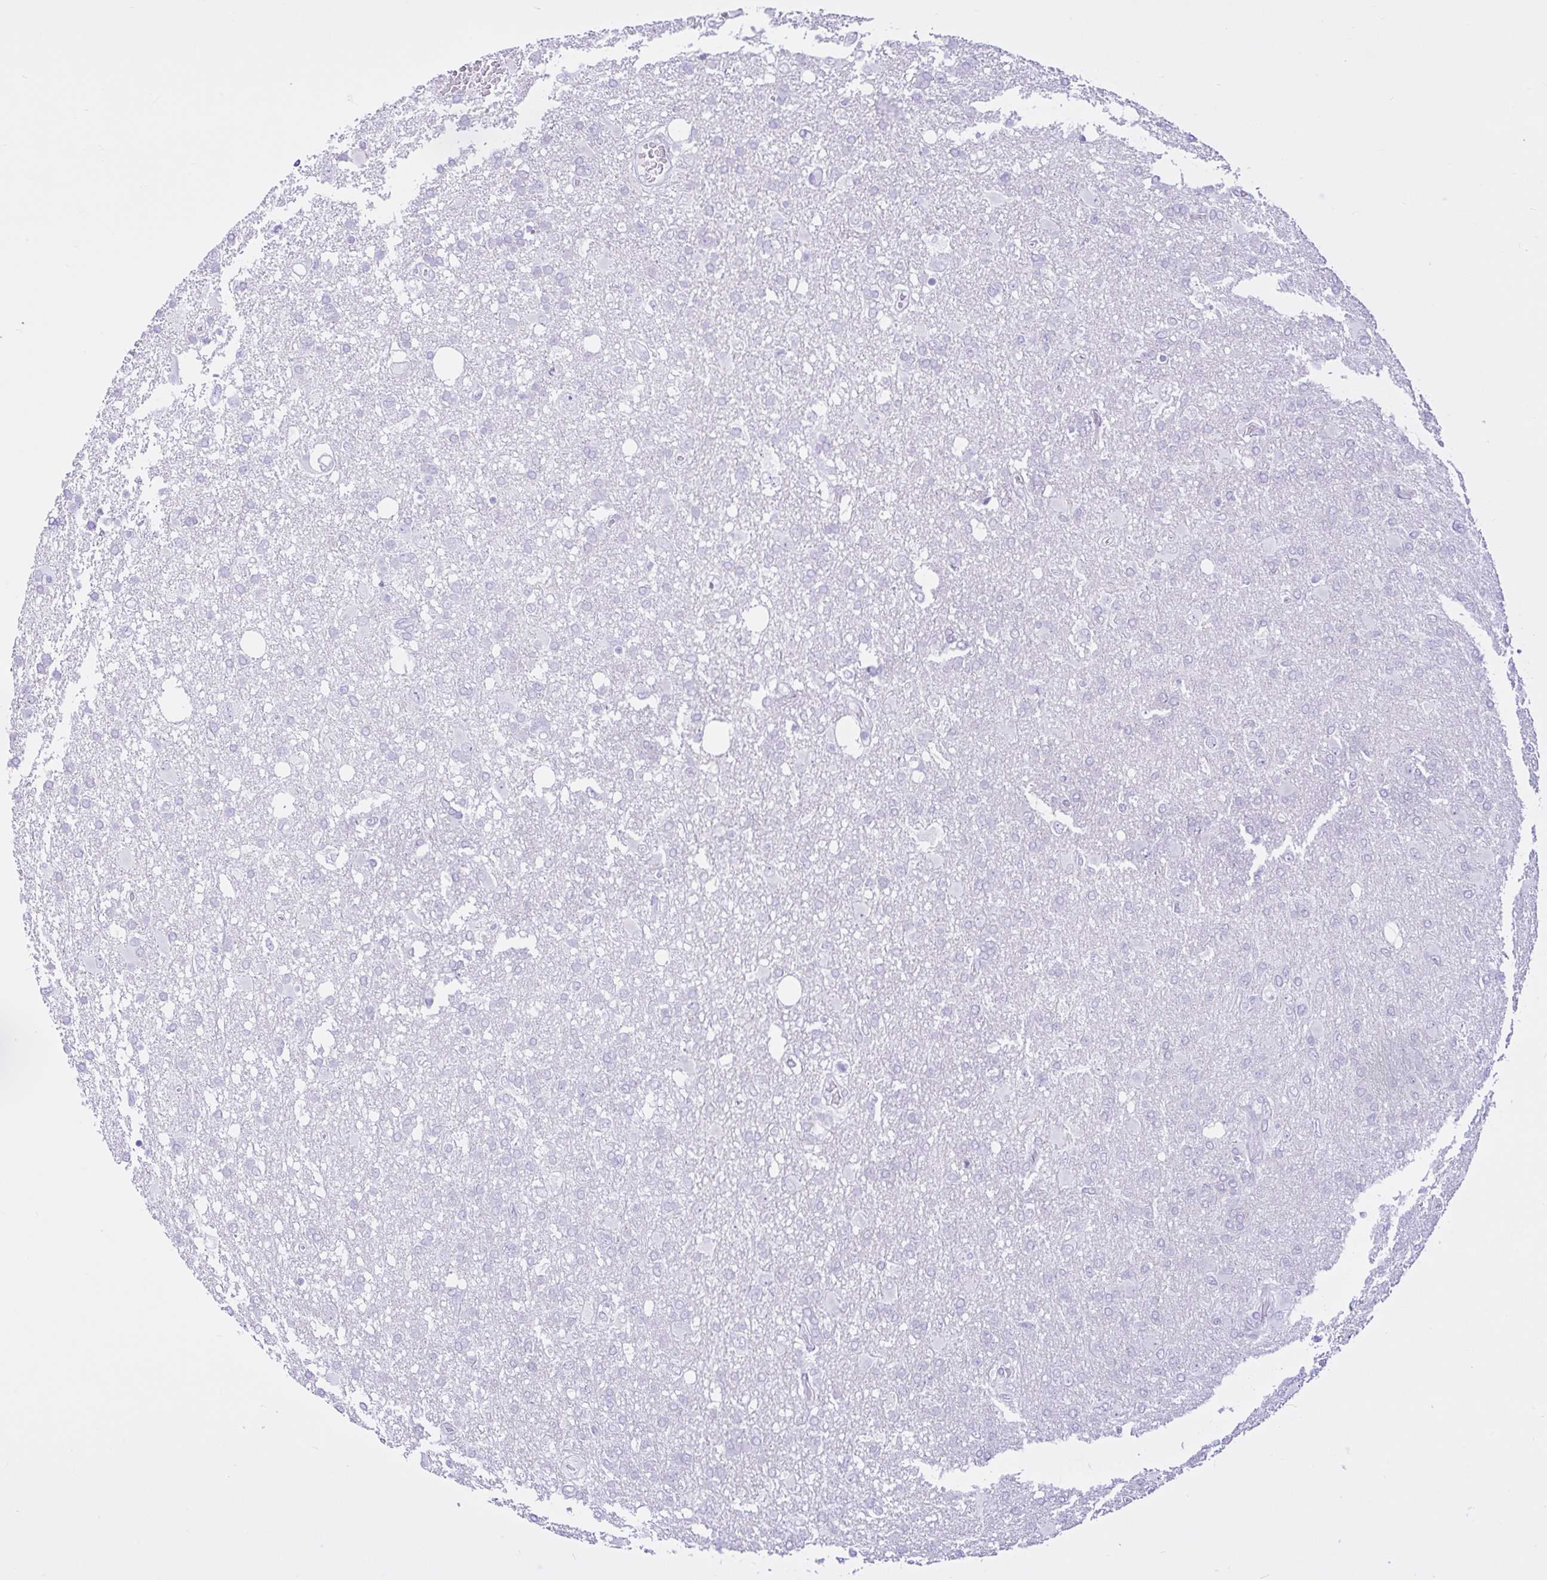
{"staining": {"intensity": "negative", "quantity": "none", "location": "none"}, "tissue": "glioma", "cell_type": "Tumor cells", "image_type": "cancer", "snomed": [{"axis": "morphology", "description": "Glioma, malignant, High grade"}, {"axis": "topography", "description": "Brain"}], "caption": "There is no significant positivity in tumor cells of glioma.", "gene": "CYP19A1", "patient": {"sex": "male", "age": 61}}